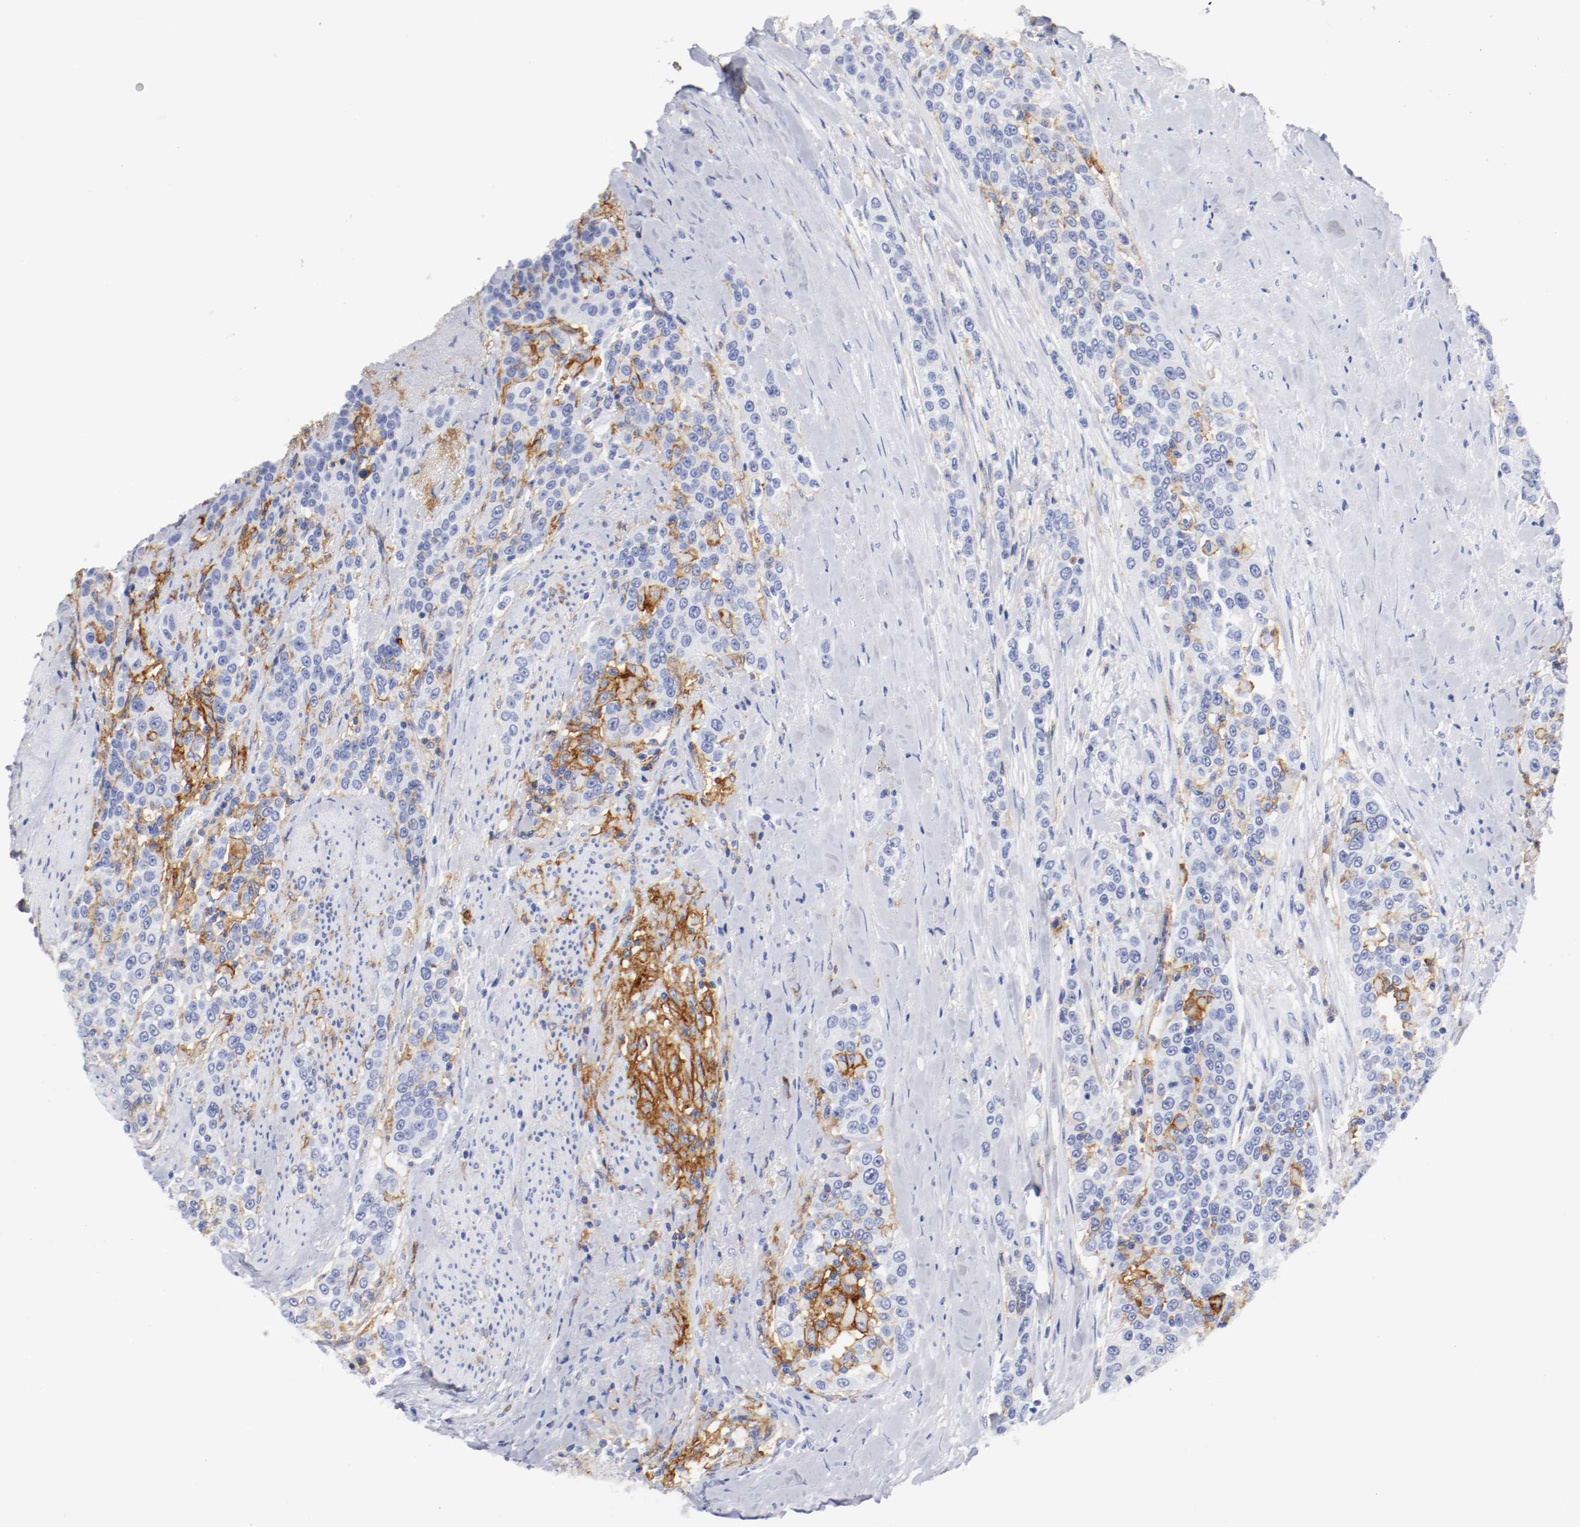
{"staining": {"intensity": "negative", "quantity": "none", "location": "none"}, "tissue": "urothelial cancer", "cell_type": "Tumor cells", "image_type": "cancer", "snomed": [{"axis": "morphology", "description": "Urothelial carcinoma, High grade"}, {"axis": "topography", "description": "Urinary bladder"}], "caption": "This is an immunohistochemistry (IHC) micrograph of urothelial cancer. There is no staining in tumor cells.", "gene": "ITGAX", "patient": {"sex": "female", "age": 80}}